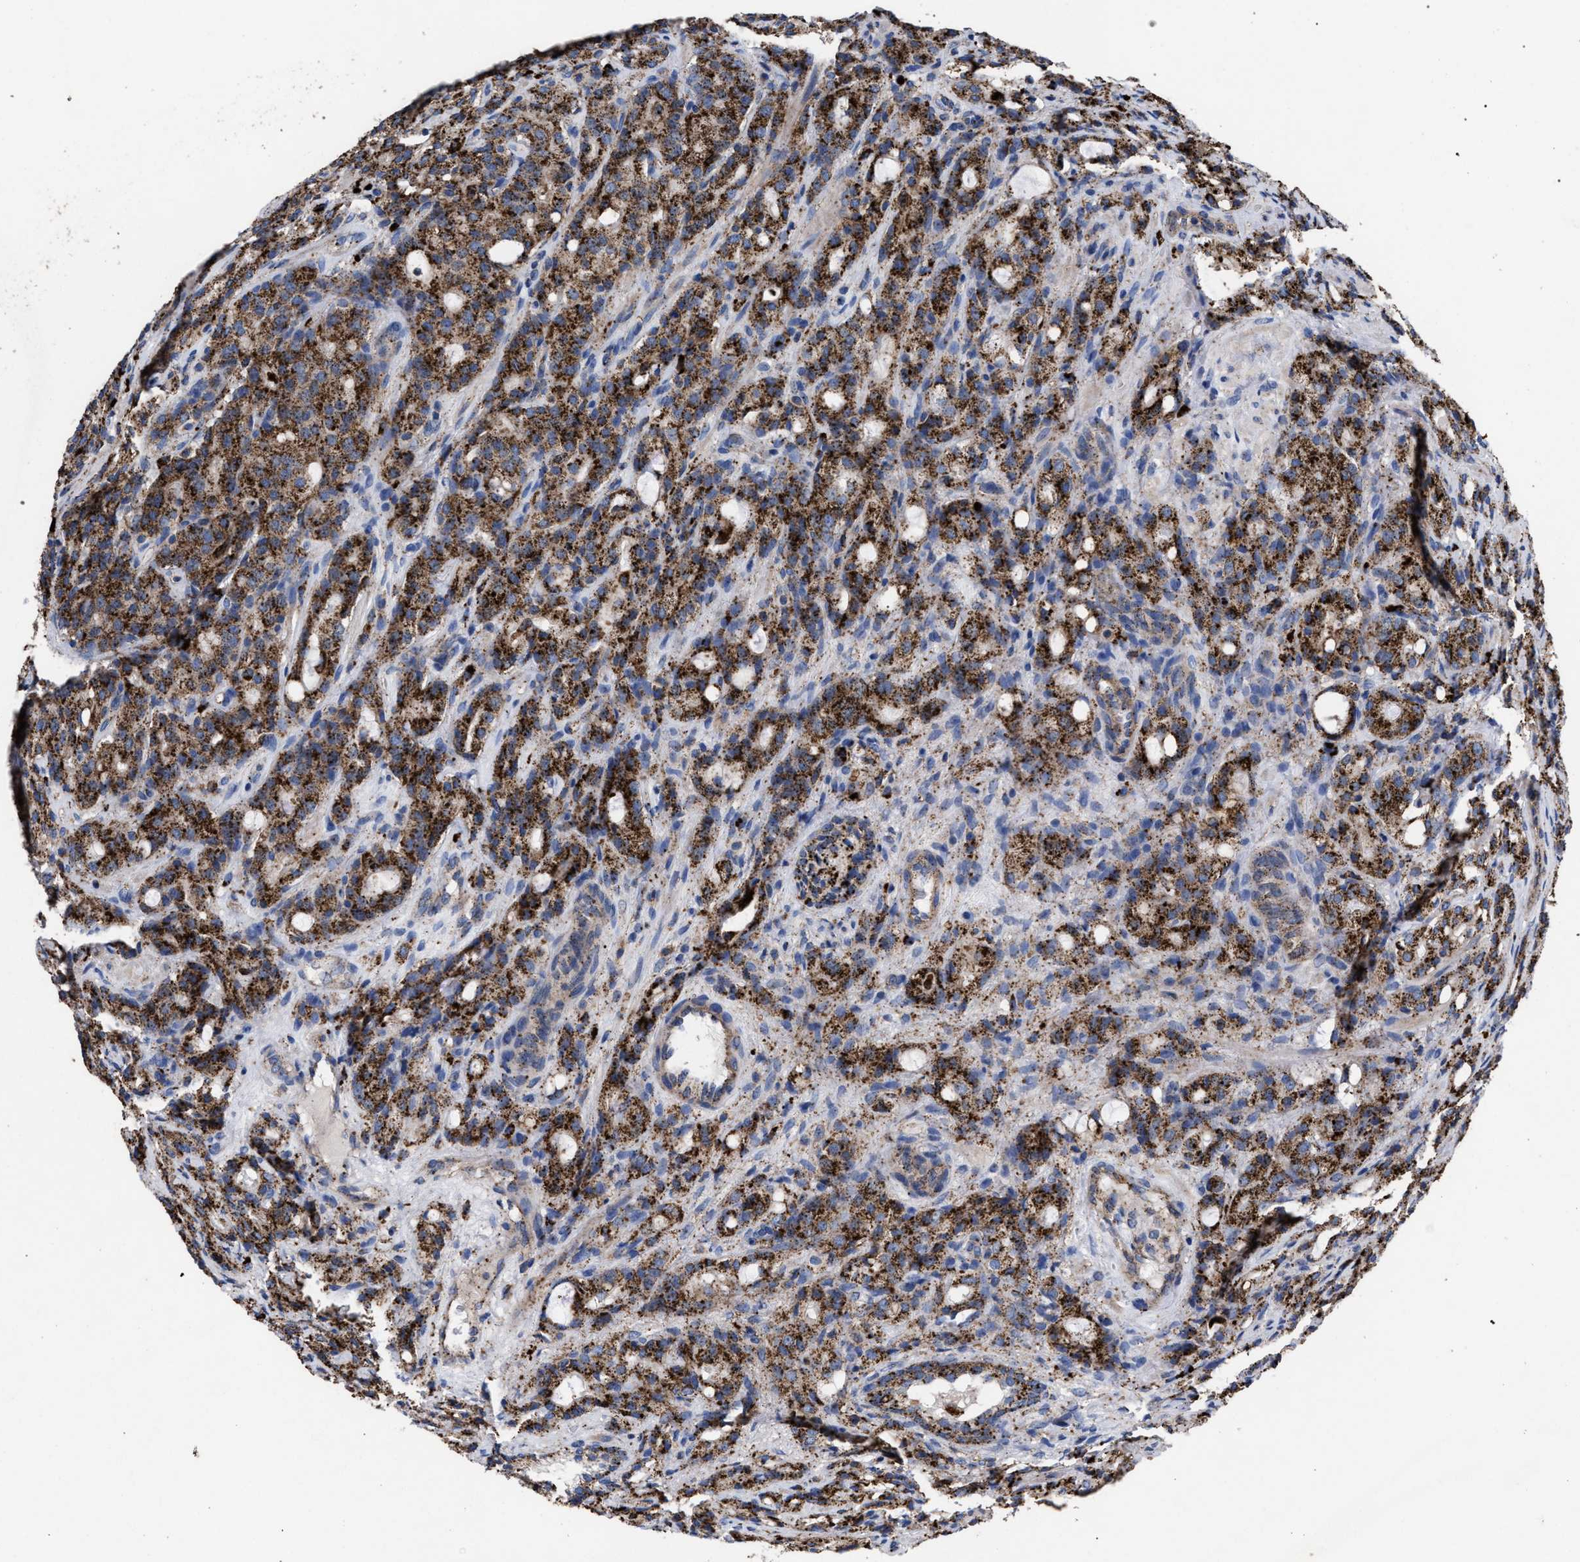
{"staining": {"intensity": "strong", "quantity": ">75%", "location": "cytoplasmic/membranous"}, "tissue": "prostate cancer", "cell_type": "Tumor cells", "image_type": "cancer", "snomed": [{"axis": "morphology", "description": "Adenocarcinoma, High grade"}, {"axis": "topography", "description": "Prostate"}], "caption": "The micrograph reveals immunohistochemical staining of prostate cancer (adenocarcinoma (high-grade)). There is strong cytoplasmic/membranous staining is identified in approximately >75% of tumor cells.", "gene": "PPT1", "patient": {"sex": "male", "age": 72}}